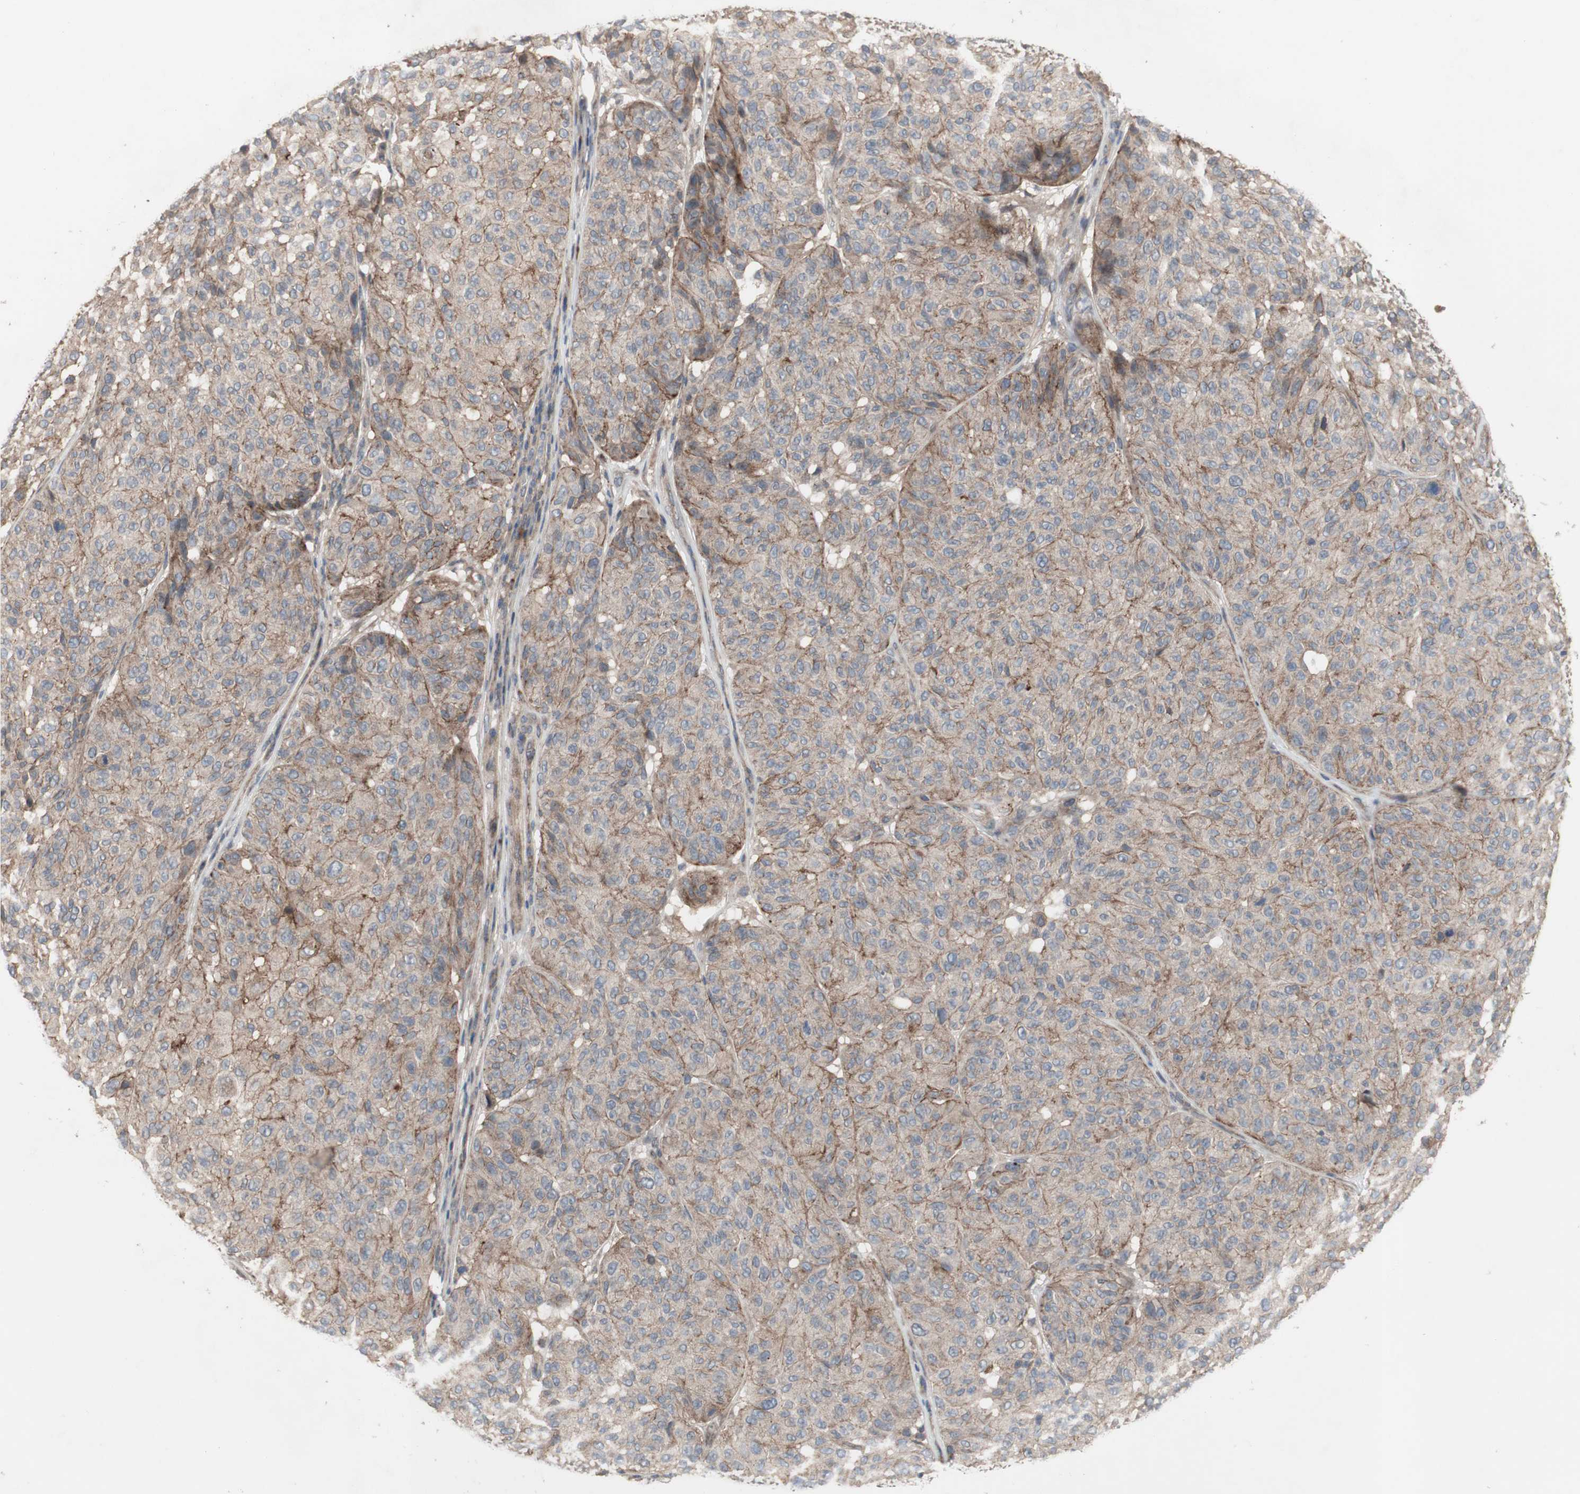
{"staining": {"intensity": "moderate", "quantity": ">75%", "location": "cytoplasmic/membranous"}, "tissue": "melanoma", "cell_type": "Tumor cells", "image_type": "cancer", "snomed": [{"axis": "morphology", "description": "Malignant melanoma, NOS"}, {"axis": "topography", "description": "Skin"}], "caption": "Moderate cytoplasmic/membranous positivity is seen in about >75% of tumor cells in malignant melanoma.", "gene": "OAZ1", "patient": {"sex": "female", "age": 46}}